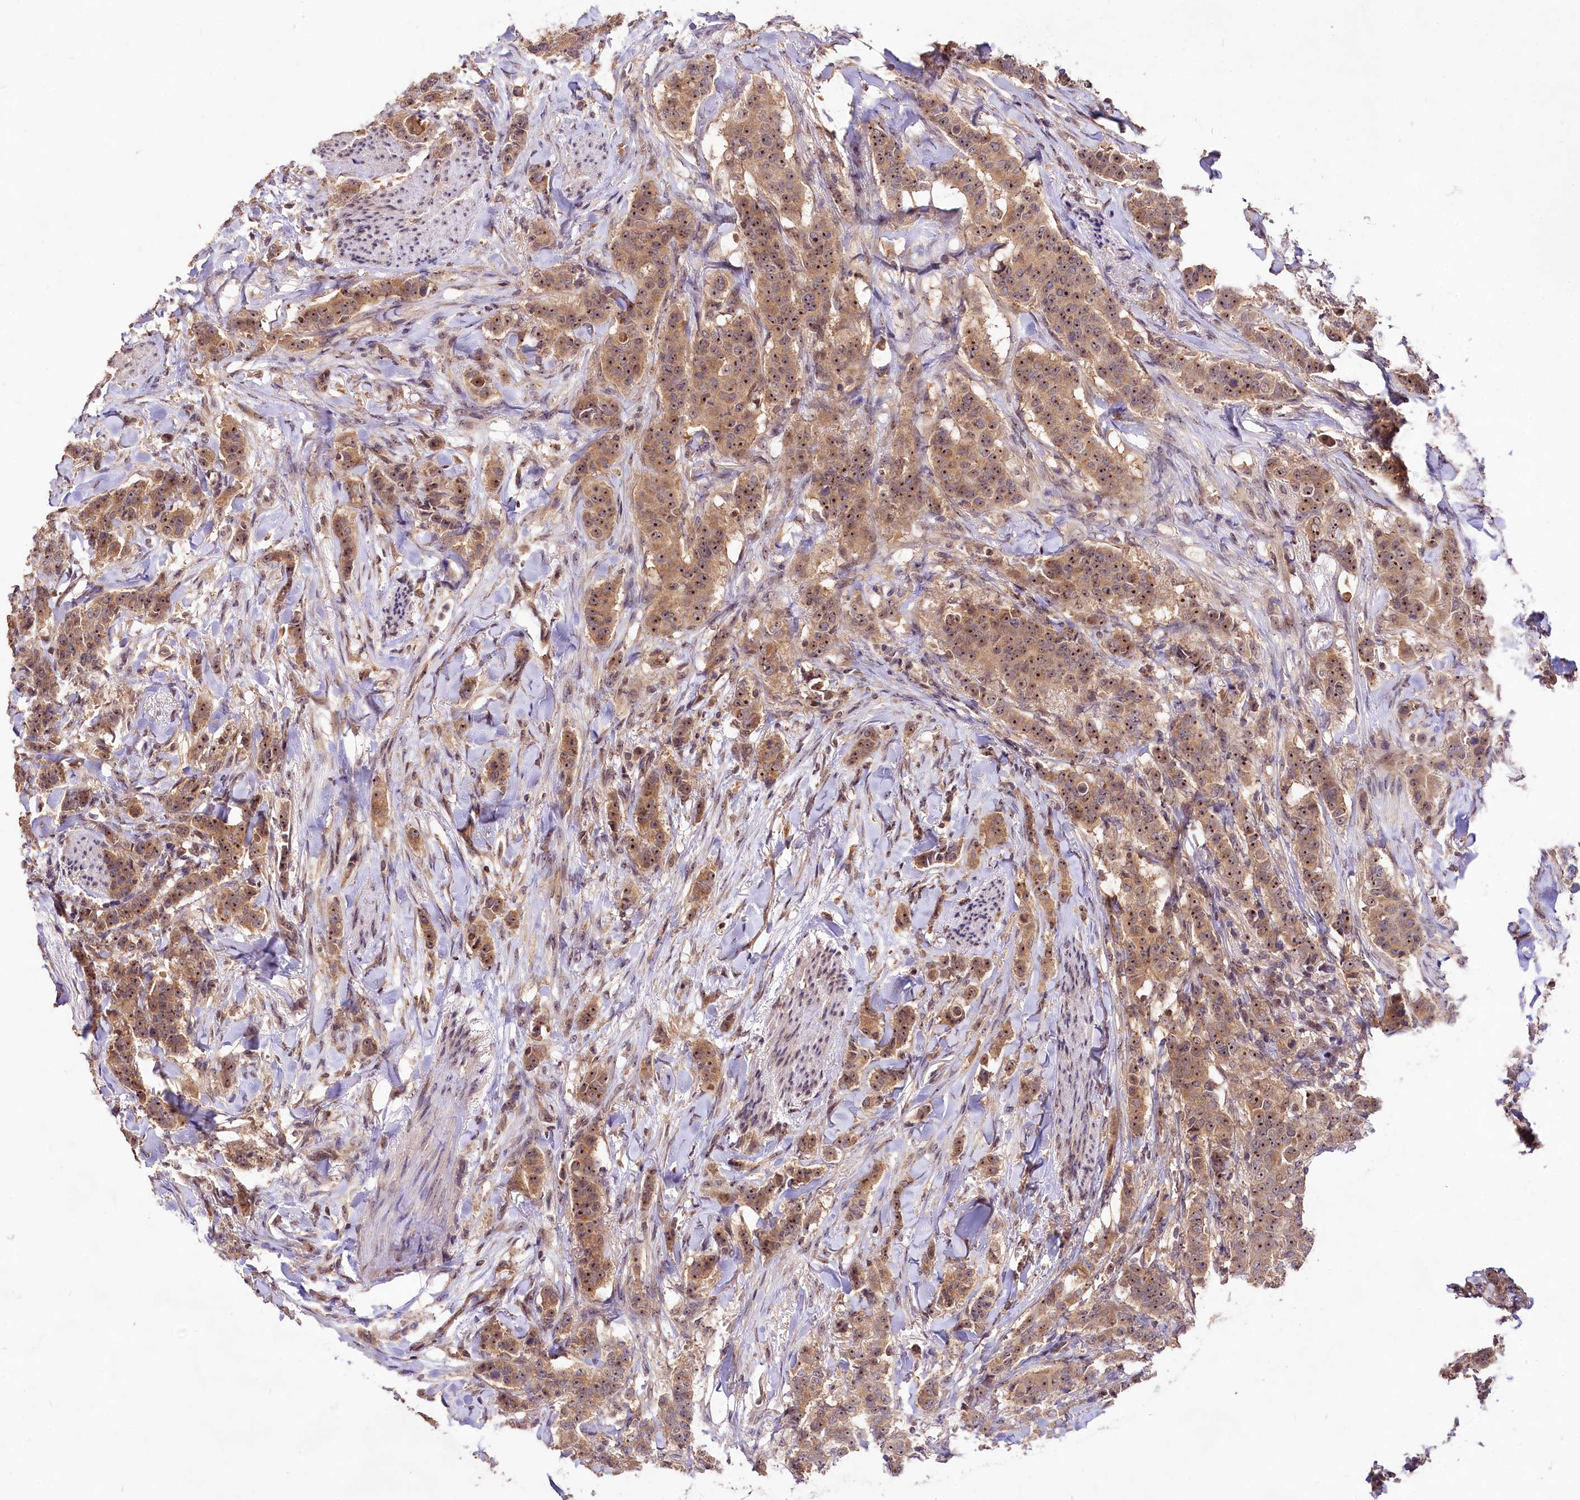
{"staining": {"intensity": "strong", "quantity": ">75%", "location": "cytoplasmic/membranous,nuclear"}, "tissue": "breast cancer", "cell_type": "Tumor cells", "image_type": "cancer", "snomed": [{"axis": "morphology", "description": "Duct carcinoma"}, {"axis": "topography", "description": "Breast"}], "caption": "Strong cytoplasmic/membranous and nuclear positivity for a protein is appreciated in approximately >75% of tumor cells of breast cancer using immunohistochemistry (IHC).", "gene": "RRP8", "patient": {"sex": "female", "age": 40}}